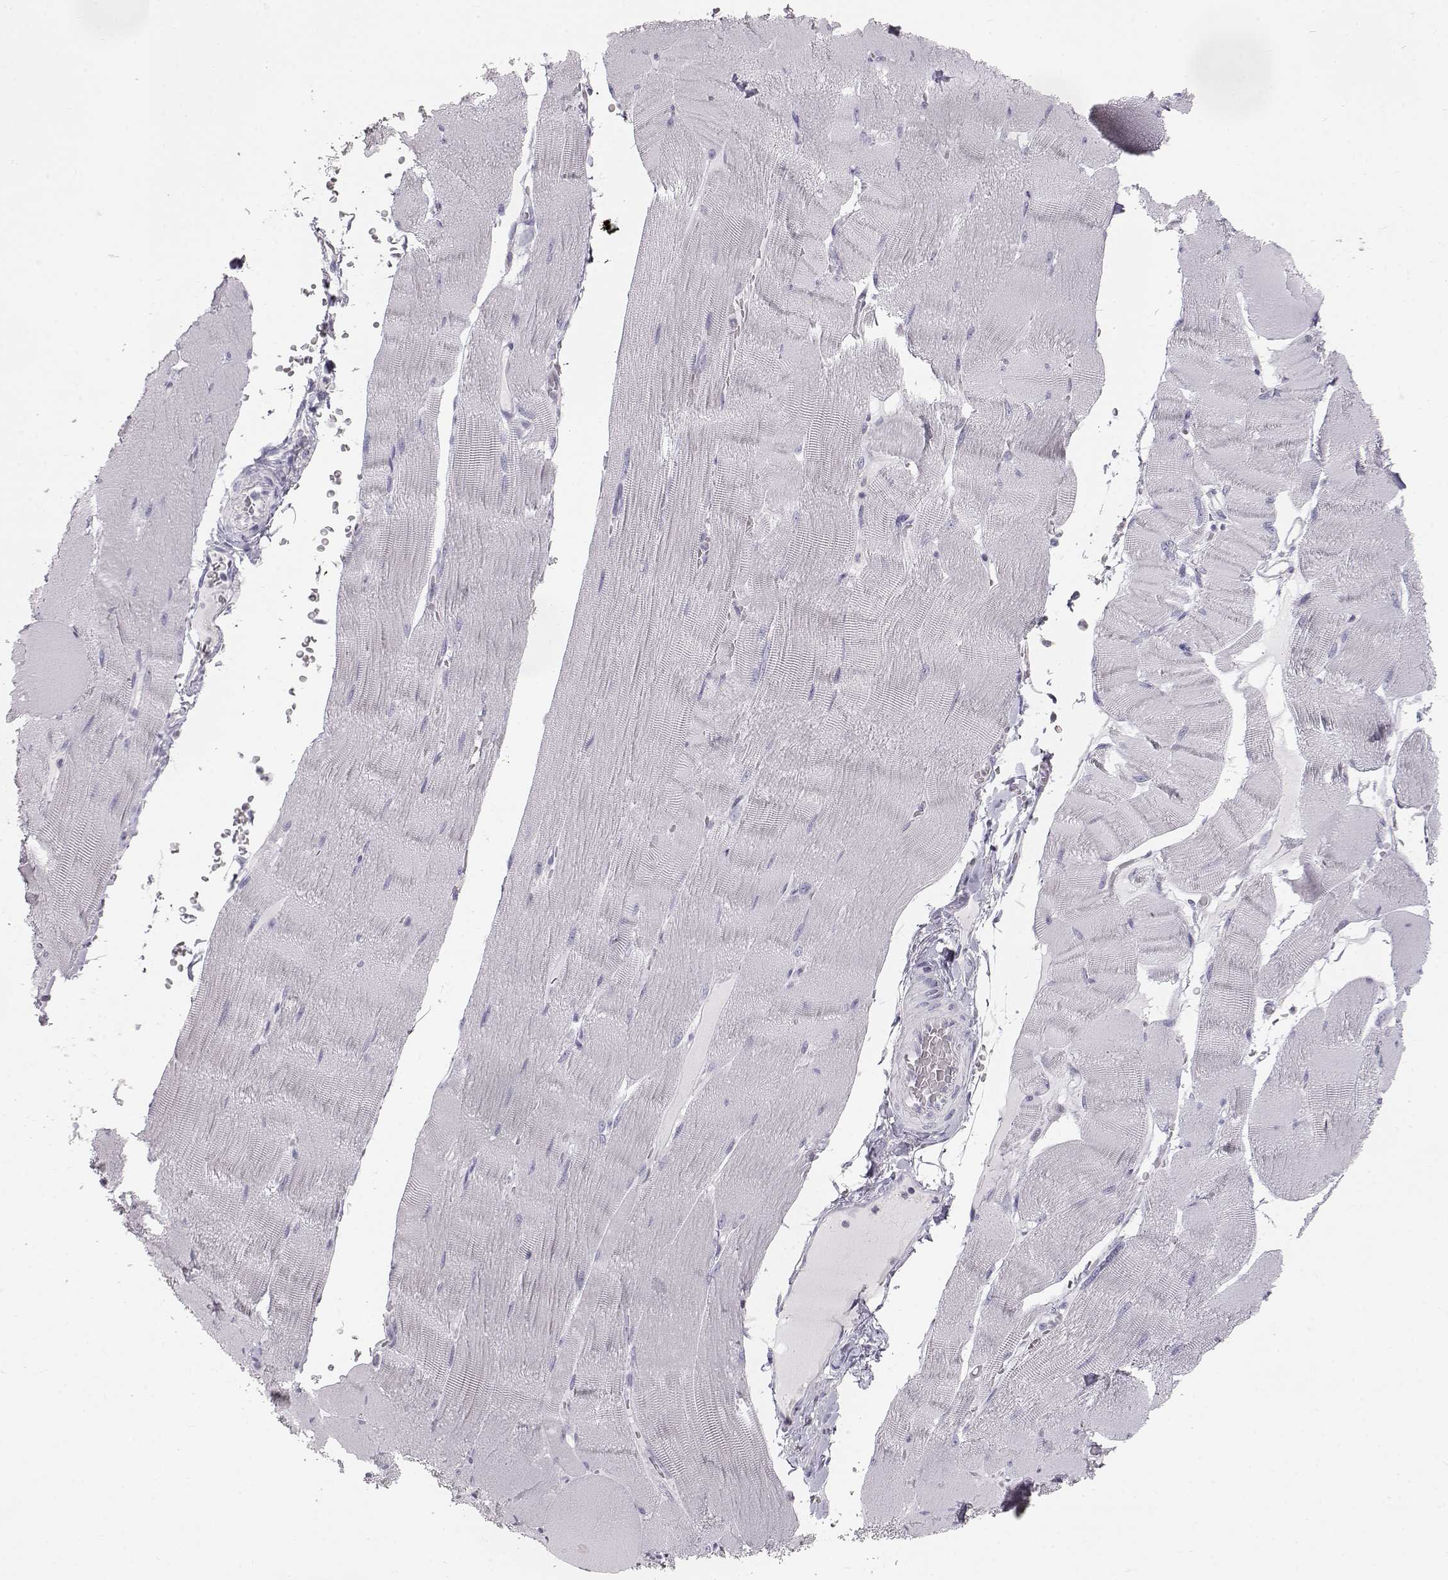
{"staining": {"intensity": "negative", "quantity": "none", "location": "none"}, "tissue": "skeletal muscle", "cell_type": "Myocytes", "image_type": "normal", "snomed": [{"axis": "morphology", "description": "Normal tissue, NOS"}, {"axis": "topography", "description": "Skeletal muscle"}], "caption": "High power microscopy histopathology image of an immunohistochemistry (IHC) photomicrograph of unremarkable skeletal muscle, revealing no significant staining in myocytes.", "gene": "KRT31", "patient": {"sex": "male", "age": 56}}